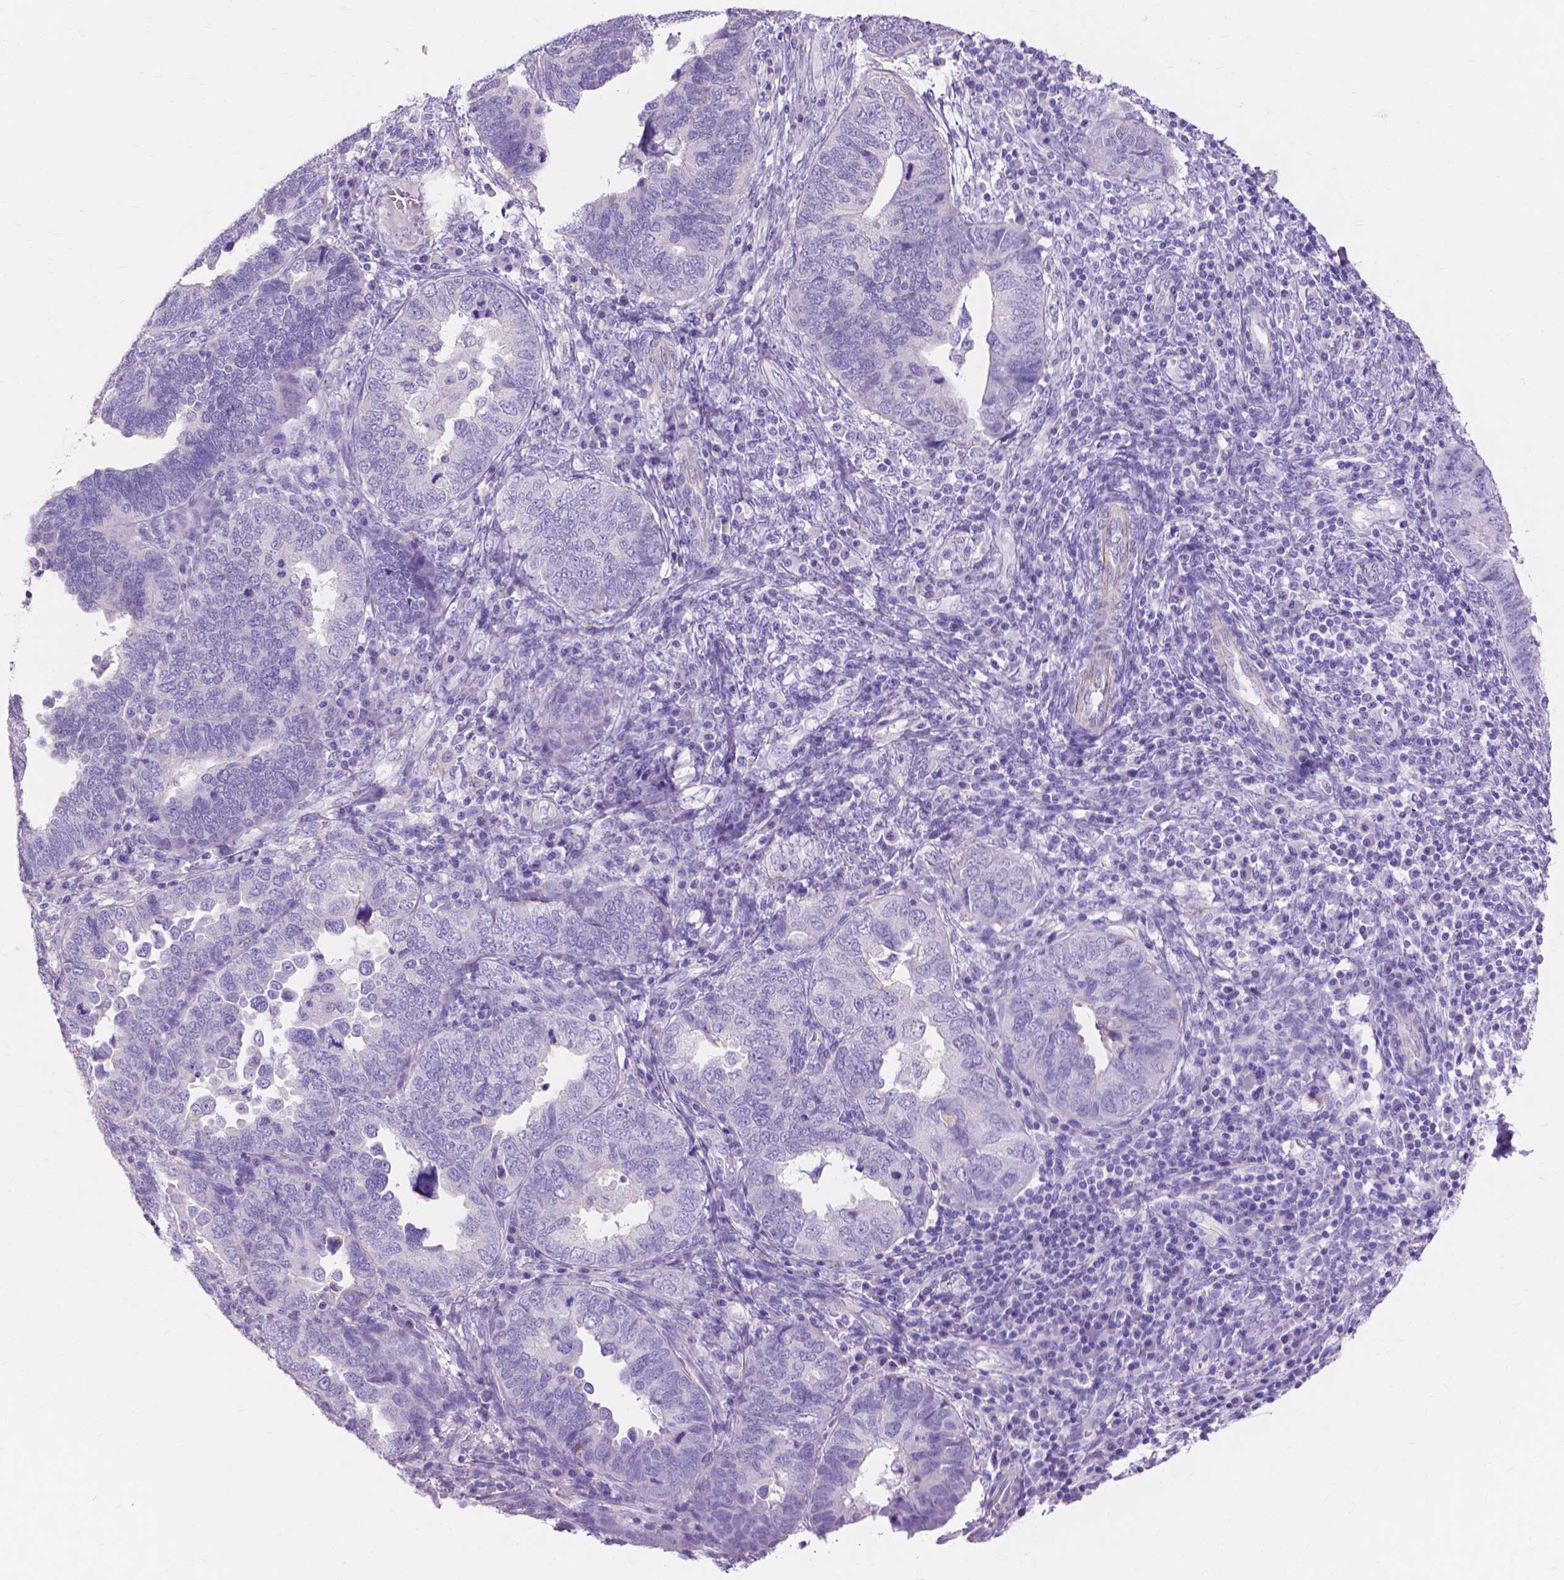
{"staining": {"intensity": "negative", "quantity": "none", "location": "none"}, "tissue": "endometrial cancer", "cell_type": "Tumor cells", "image_type": "cancer", "snomed": [{"axis": "morphology", "description": "Adenocarcinoma, NOS"}, {"axis": "topography", "description": "Endometrium"}], "caption": "Immunohistochemistry micrograph of human endometrial cancer (adenocarcinoma) stained for a protein (brown), which shows no expression in tumor cells.", "gene": "MBLAC1", "patient": {"sex": "female", "age": 79}}